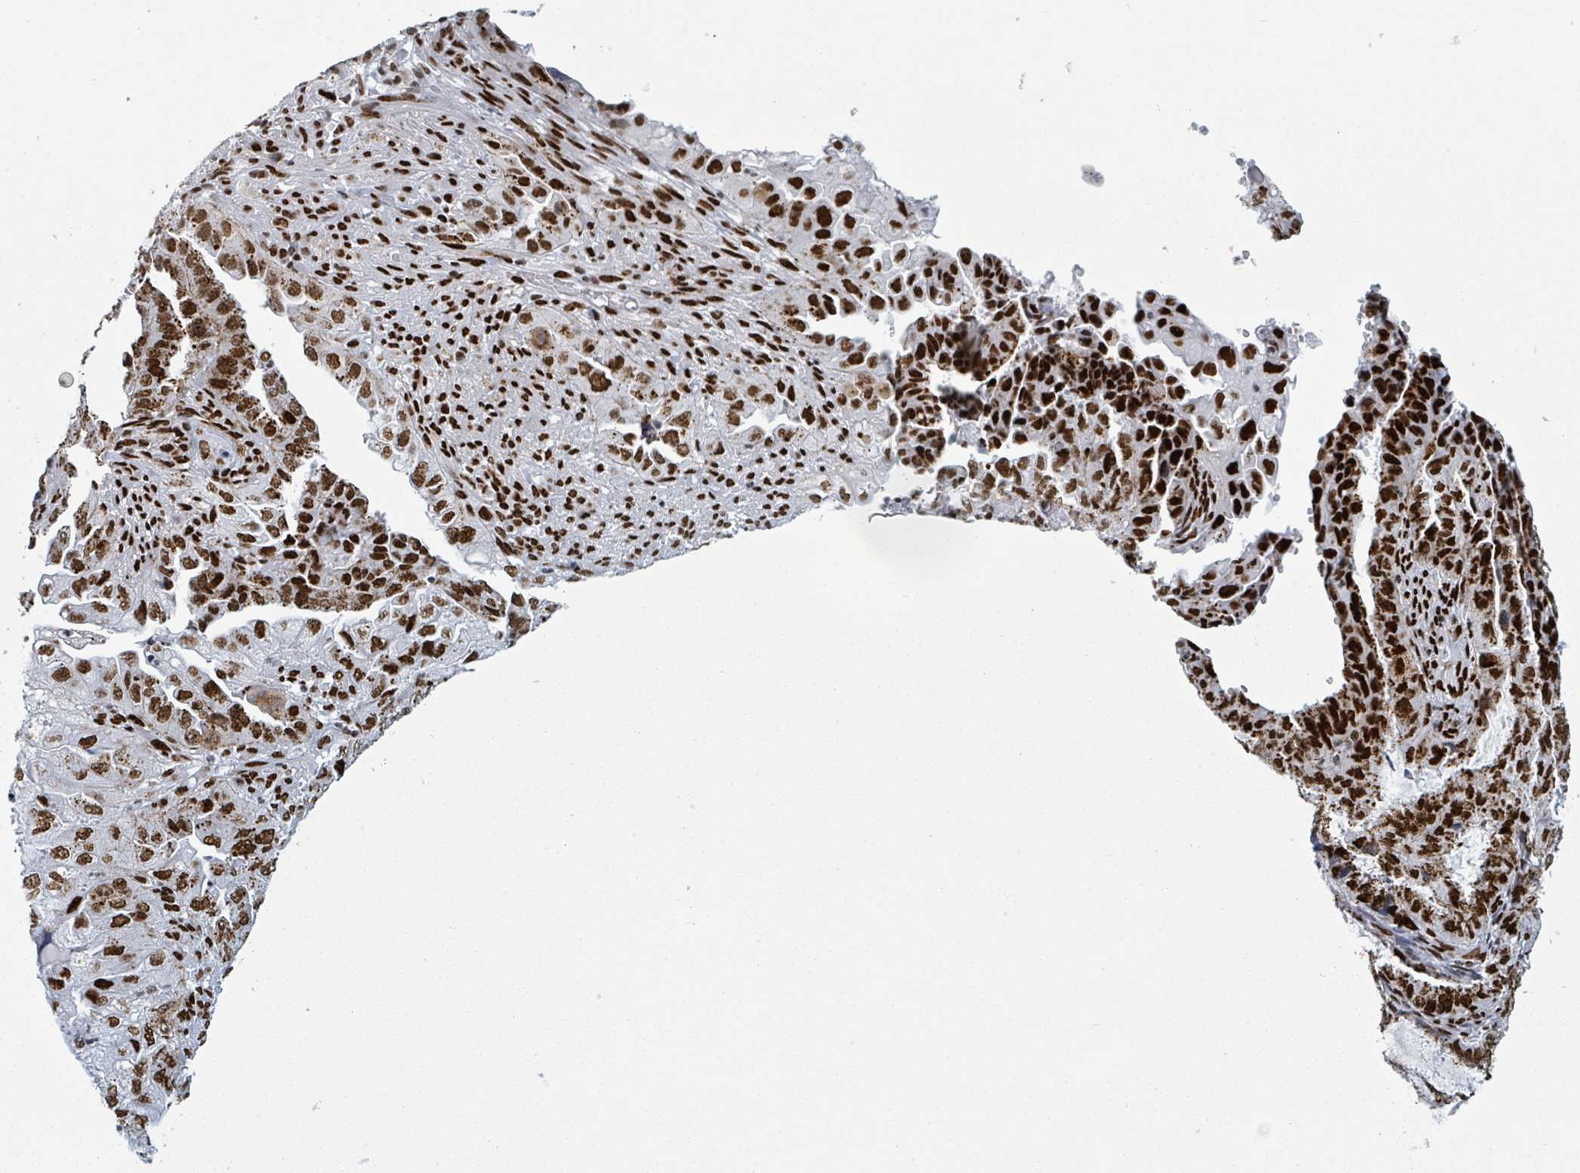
{"staining": {"intensity": "strong", "quantity": ">75%", "location": "nuclear"}, "tissue": "endometrial cancer", "cell_type": "Tumor cells", "image_type": "cancer", "snomed": [{"axis": "morphology", "description": "Adenocarcinoma, NOS"}, {"axis": "topography", "description": "Endometrium"}], "caption": "An immunohistochemistry (IHC) image of tumor tissue is shown. Protein staining in brown highlights strong nuclear positivity in endometrial cancer (adenocarcinoma) within tumor cells.", "gene": "DHX16", "patient": {"sex": "female", "age": 51}}